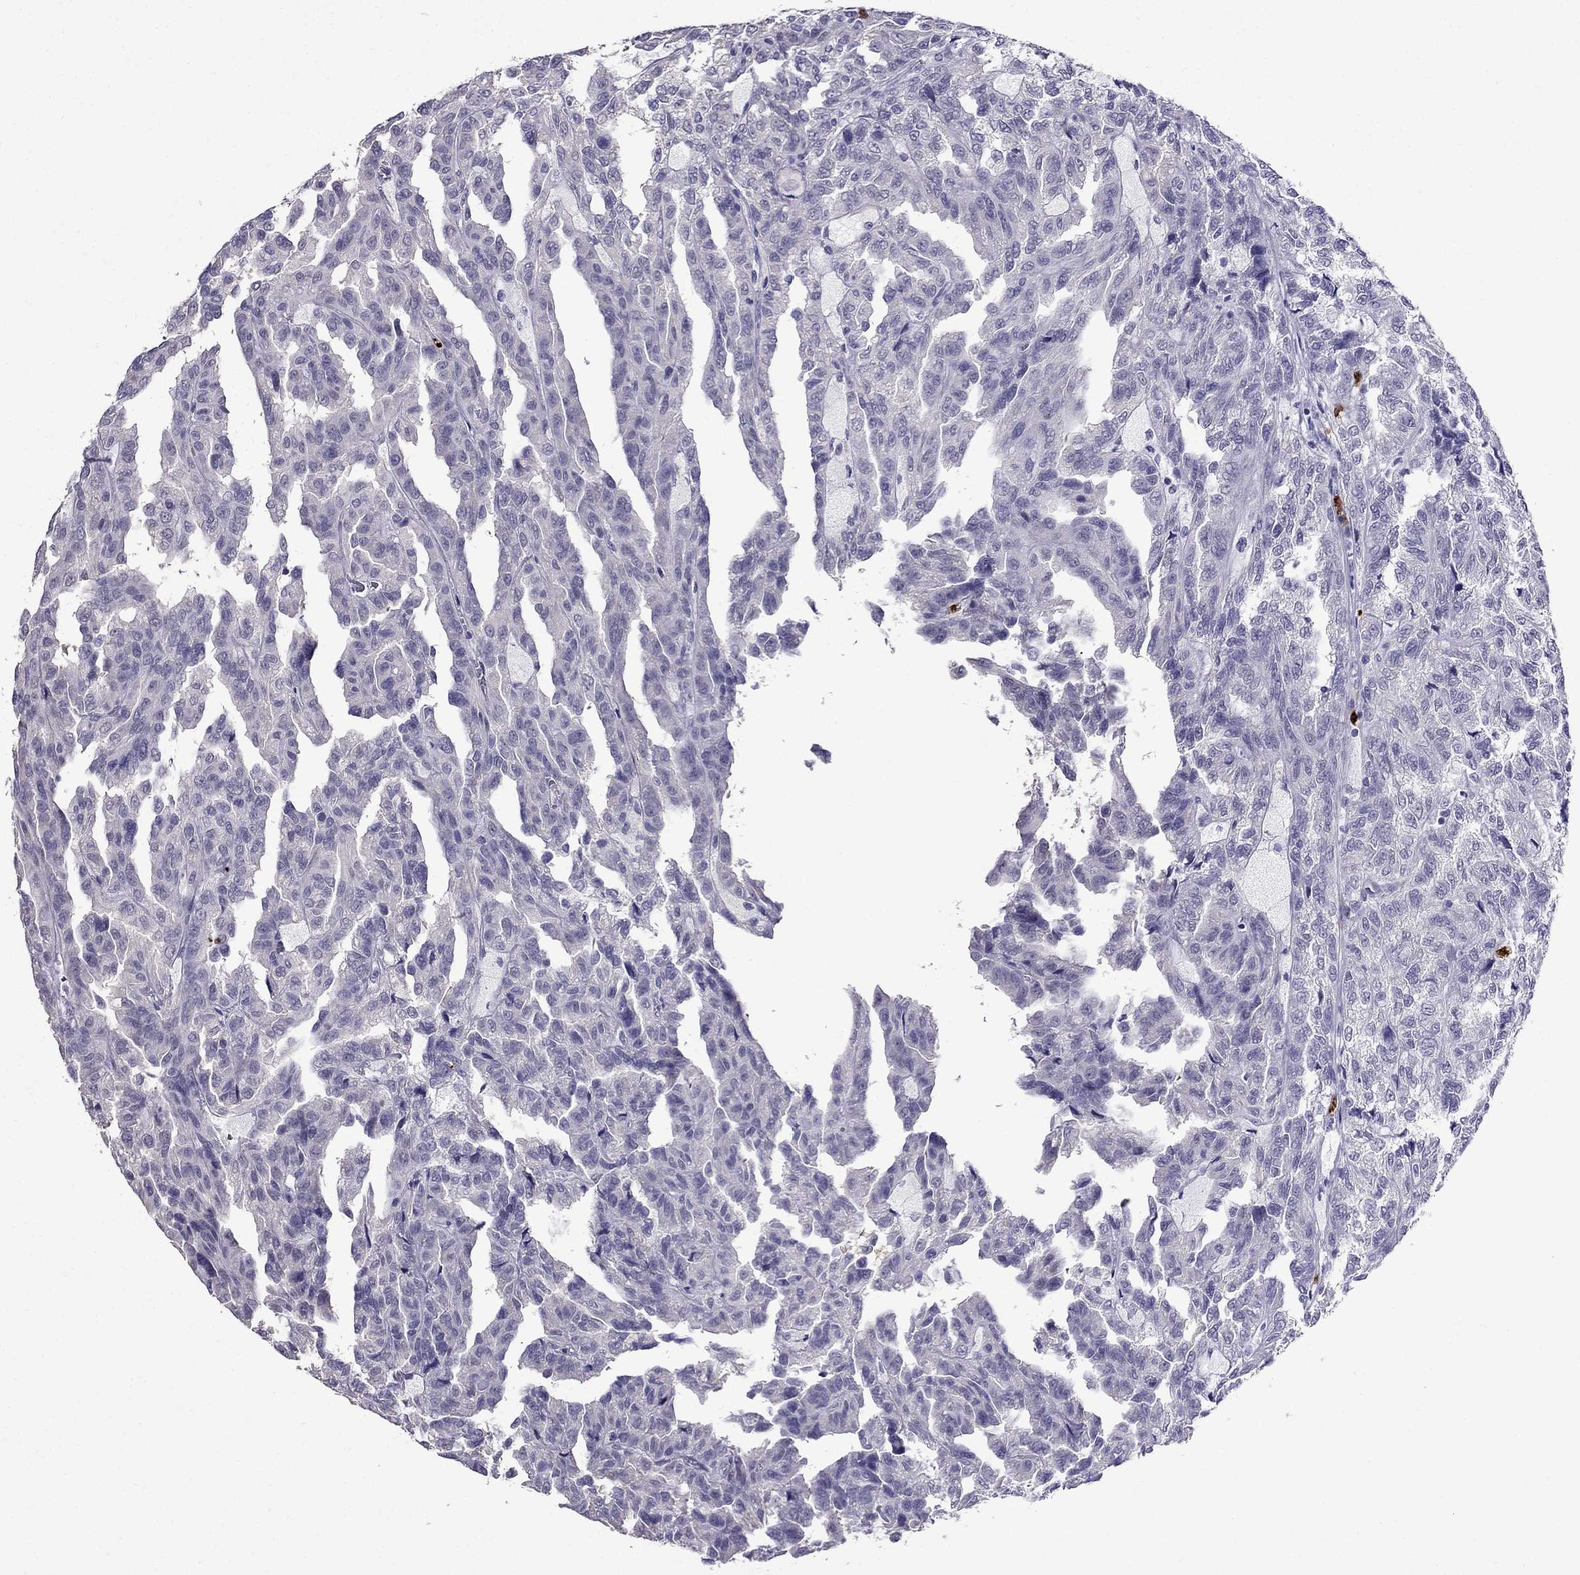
{"staining": {"intensity": "negative", "quantity": "none", "location": "none"}, "tissue": "renal cancer", "cell_type": "Tumor cells", "image_type": "cancer", "snomed": [{"axis": "morphology", "description": "Adenocarcinoma, NOS"}, {"axis": "topography", "description": "Kidney"}], "caption": "Human renal adenocarcinoma stained for a protein using IHC demonstrates no staining in tumor cells.", "gene": "OLFM4", "patient": {"sex": "male", "age": 79}}